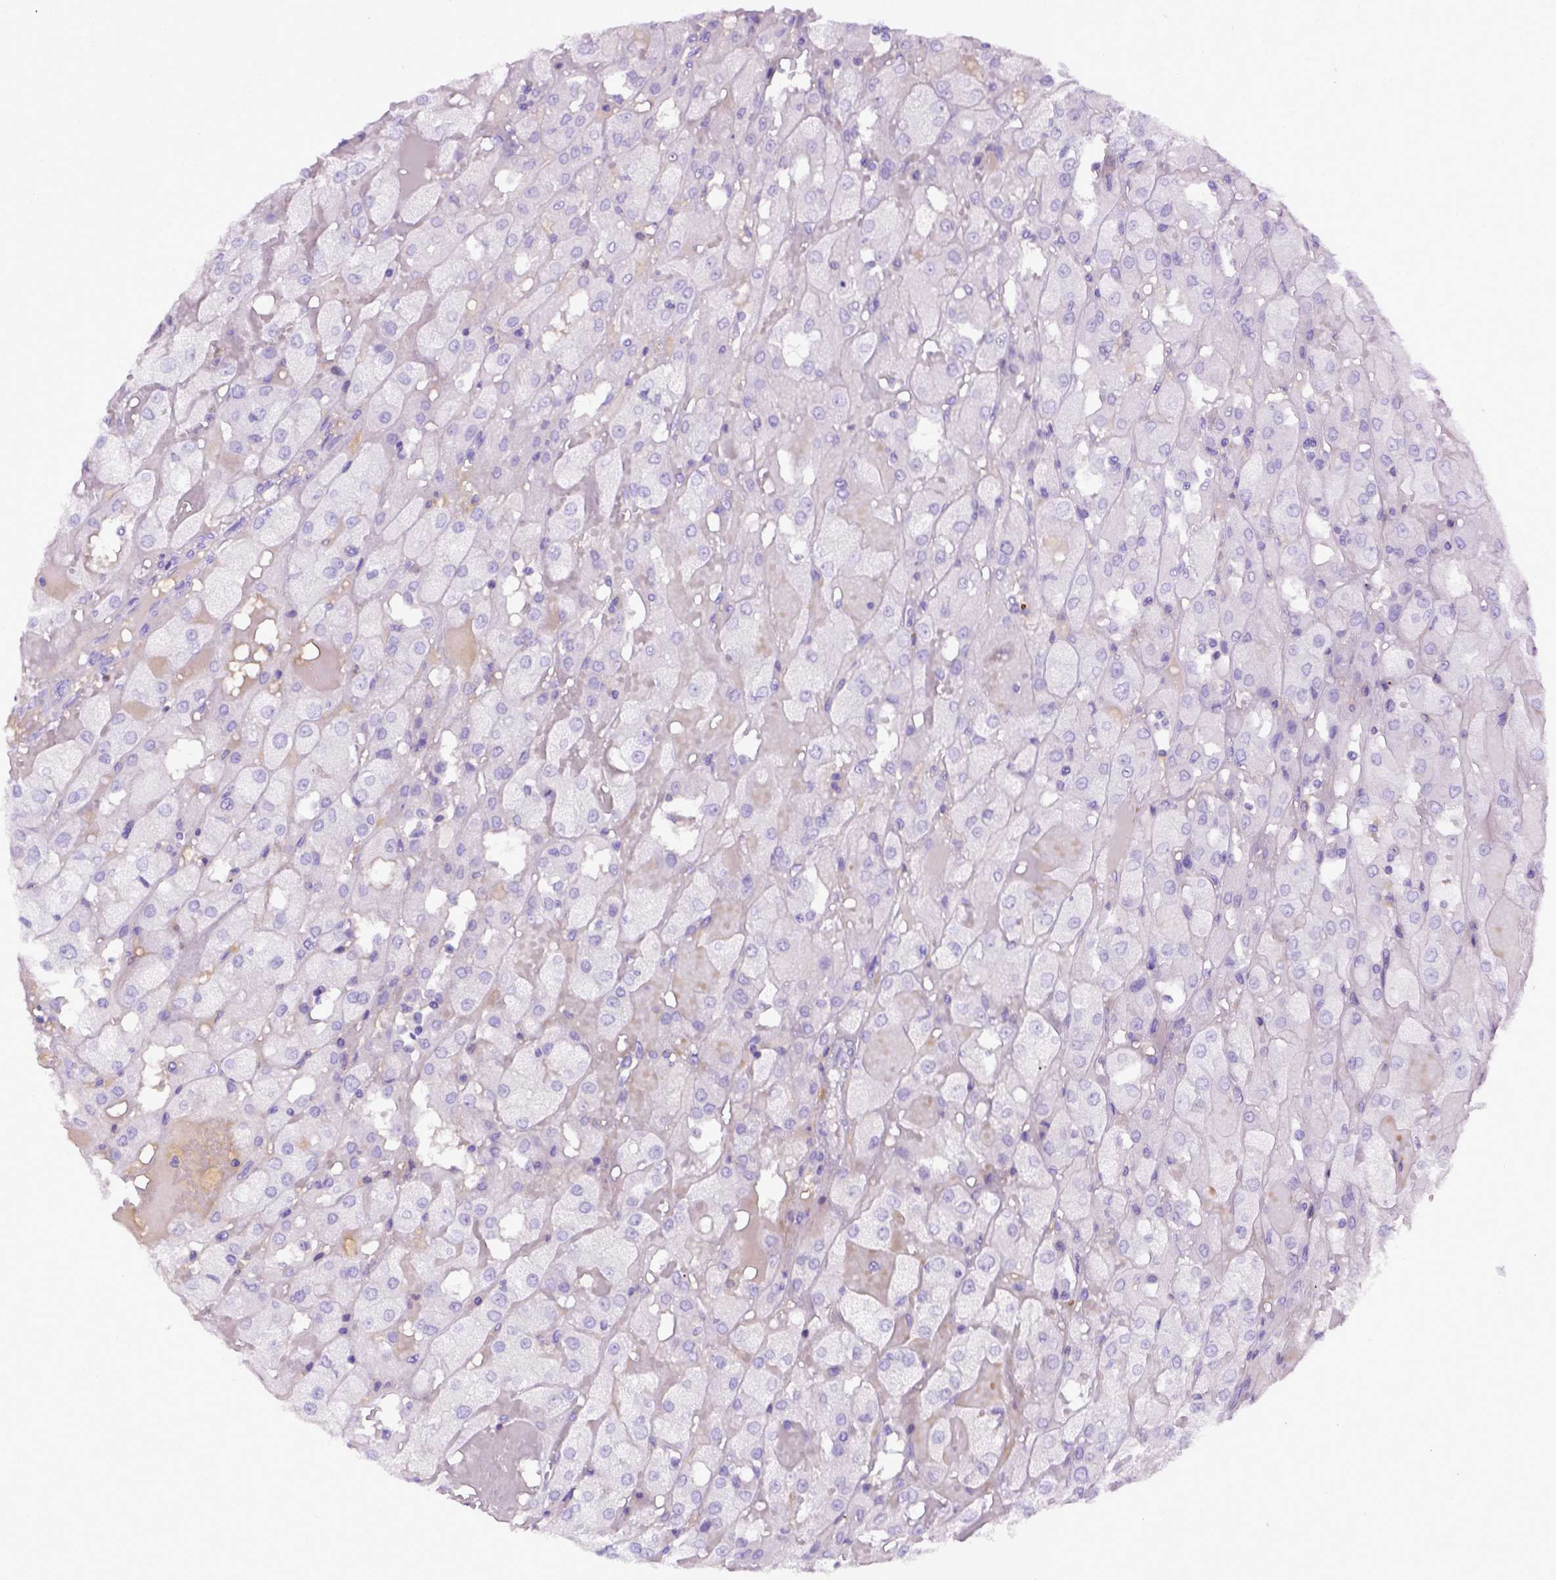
{"staining": {"intensity": "negative", "quantity": "none", "location": "none"}, "tissue": "renal cancer", "cell_type": "Tumor cells", "image_type": "cancer", "snomed": [{"axis": "morphology", "description": "Adenocarcinoma, NOS"}, {"axis": "topography", "description": "Kidney"}], "caption": "This photomicrograph is of renal cancer stained with immunohistochemistry (IHC) to label a protein in brown with the nuclei are counter-stained blue. There is no staining in tumor cells.", "gene": "ITIH4", "patient": {"sex": "male", "age": 72}}